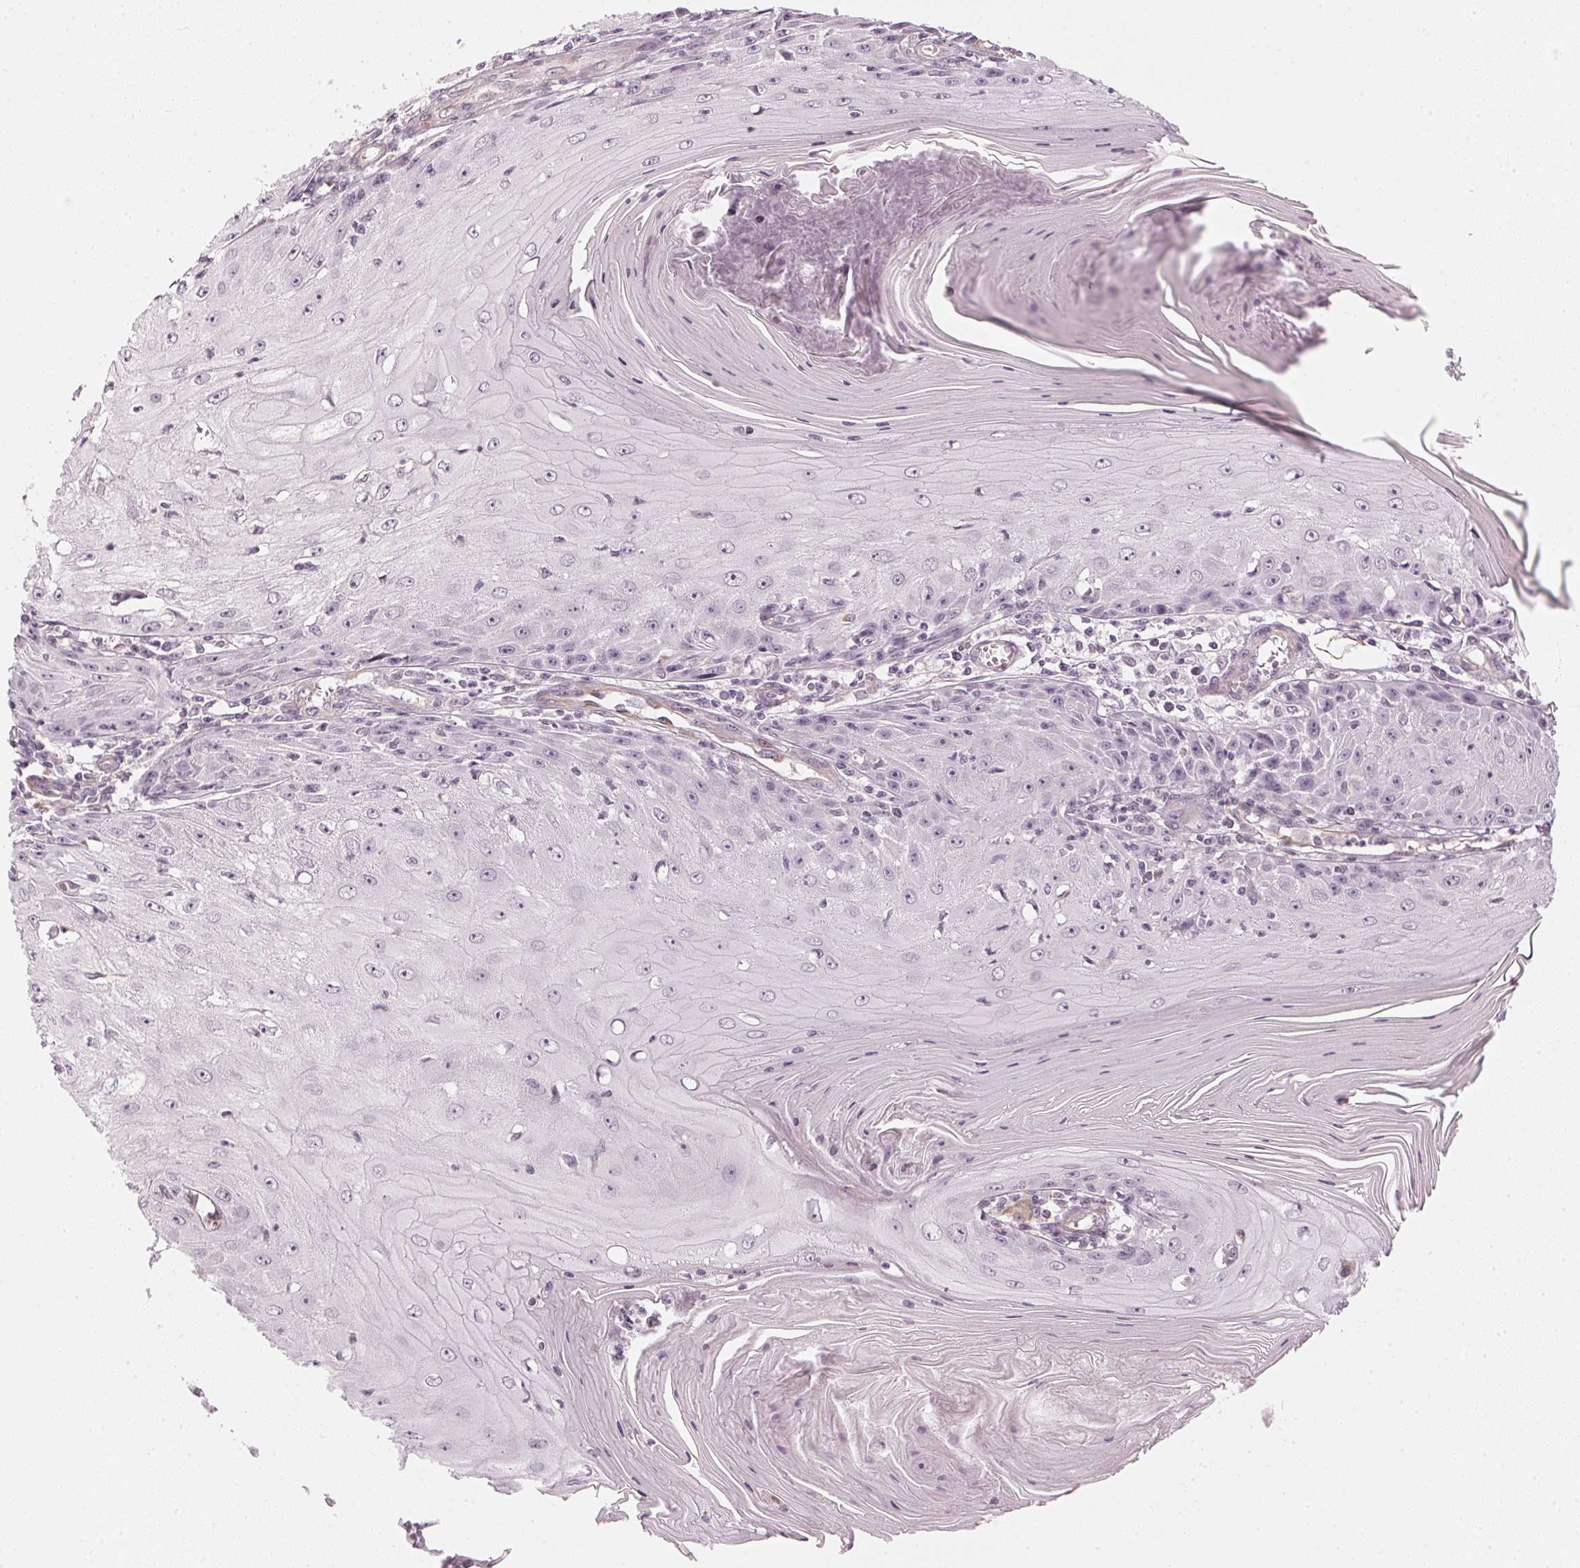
{"staining": {"intensity": "negative", "quantity": "none", "location": "none"}, "tissue": "skin cancer", "cell_type": "Tumor cells", "image_type": "cancer", "snomed": [{"axis": "morphology", "description": "Squamous cell carcinoma, NOS"}, {"axis": "topography", "description": "Skin"}], "caption": "A high-resolution micrograph shows immunohistochemistry staining of skin squamous cell carcinoma, which reveals no significant staining in tumor cells. (DAB IHC, high magnification).", "gene": "APLP1", "patient": {"sex": "female", "age": 73}}